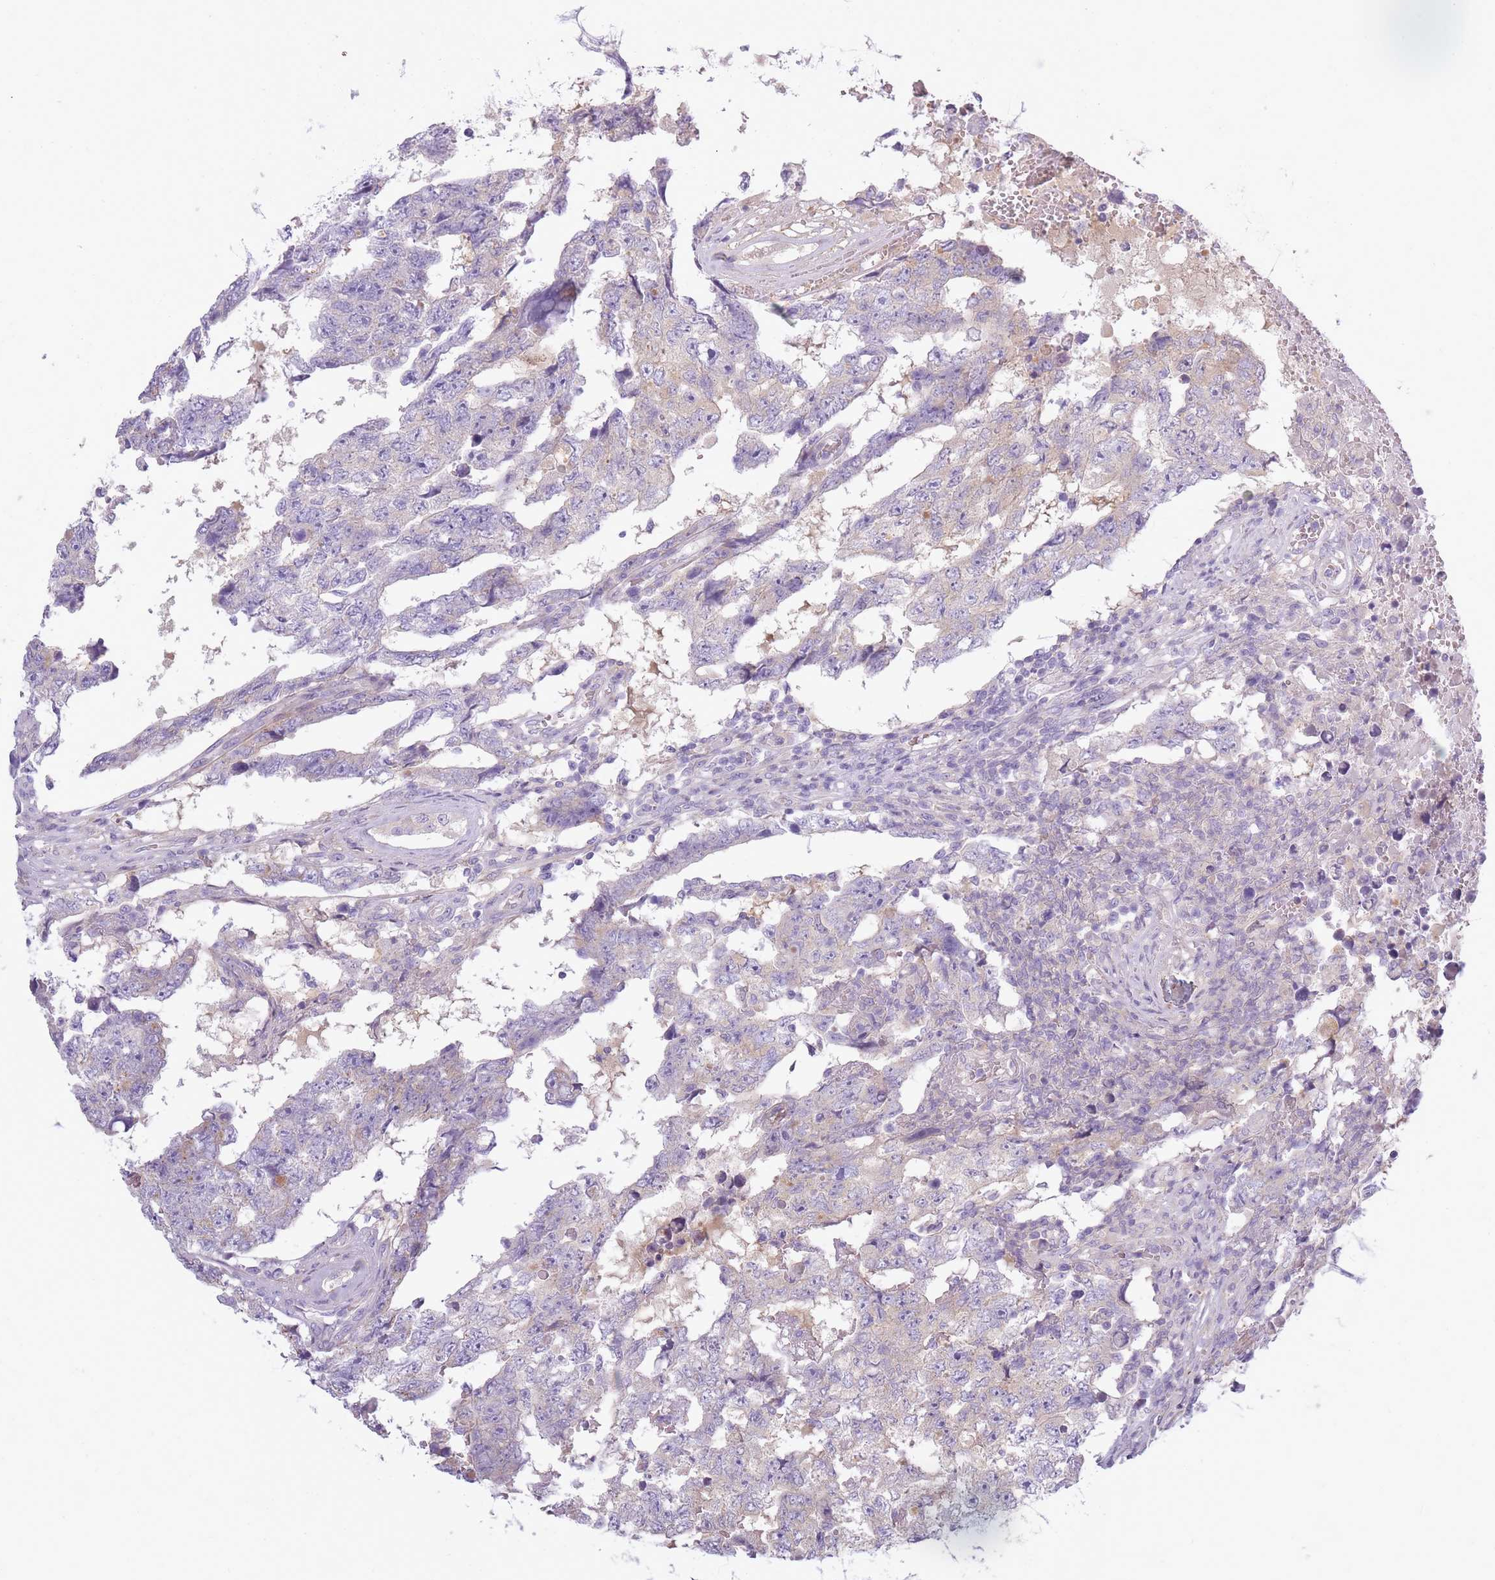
{"staining": {"intensity": "negative", "quantity": "none", "location": "none"}, "tissue": "testis cancer", "cell_type": "Tumor cells", "image_type": "cancer", "snomed": [{"axis": "morphology", "description": "Carcinoma, Embryonal, NOS"}, {"axis": "topography", "description": "Testis"}], "caption": "Immunohistochemistry of testis embryonal carcinoma shows no positivity in tumor cells.", "gene": "AP3M2", "patient": {"sex": "male", "age": 25}}